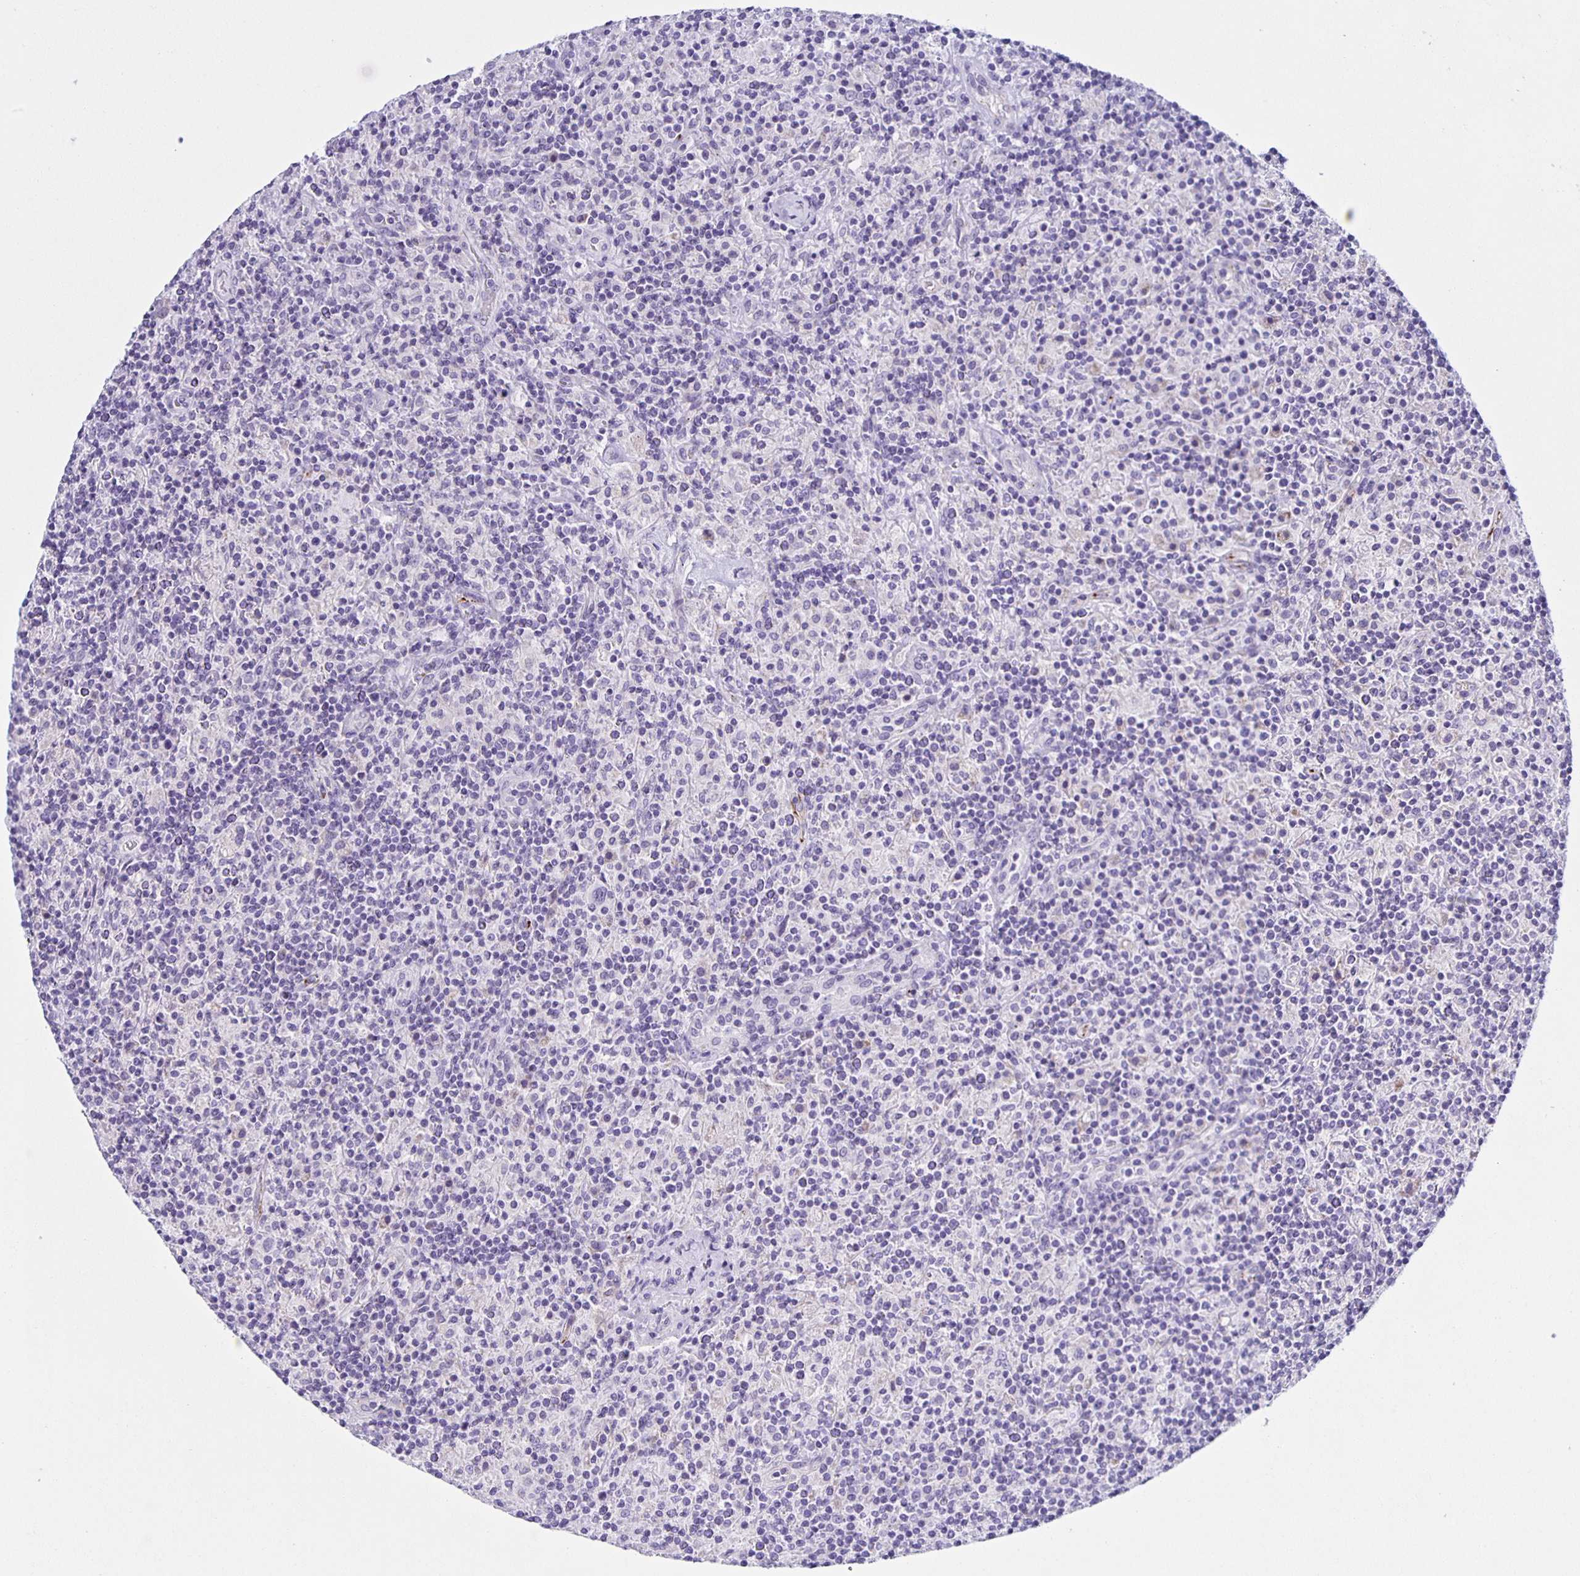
{"staining": {"intensity": "negative", "quantity": "none", "location": "none"}, "tissue": "lymphoma", "cell_type": "Tumor cells", "image_type": "cancer", "snomed": [{"axis": "morphology", "description": "Hodgkin's disease, NOS"}, {"axis": "topography", "description": "Lymph node"}], "caption": "IHC of human Hodgkin's disease demonstrates no positivity in tumor cells.", "gene": "AQP6", "patient": {"sex": "male", "age": 70}}